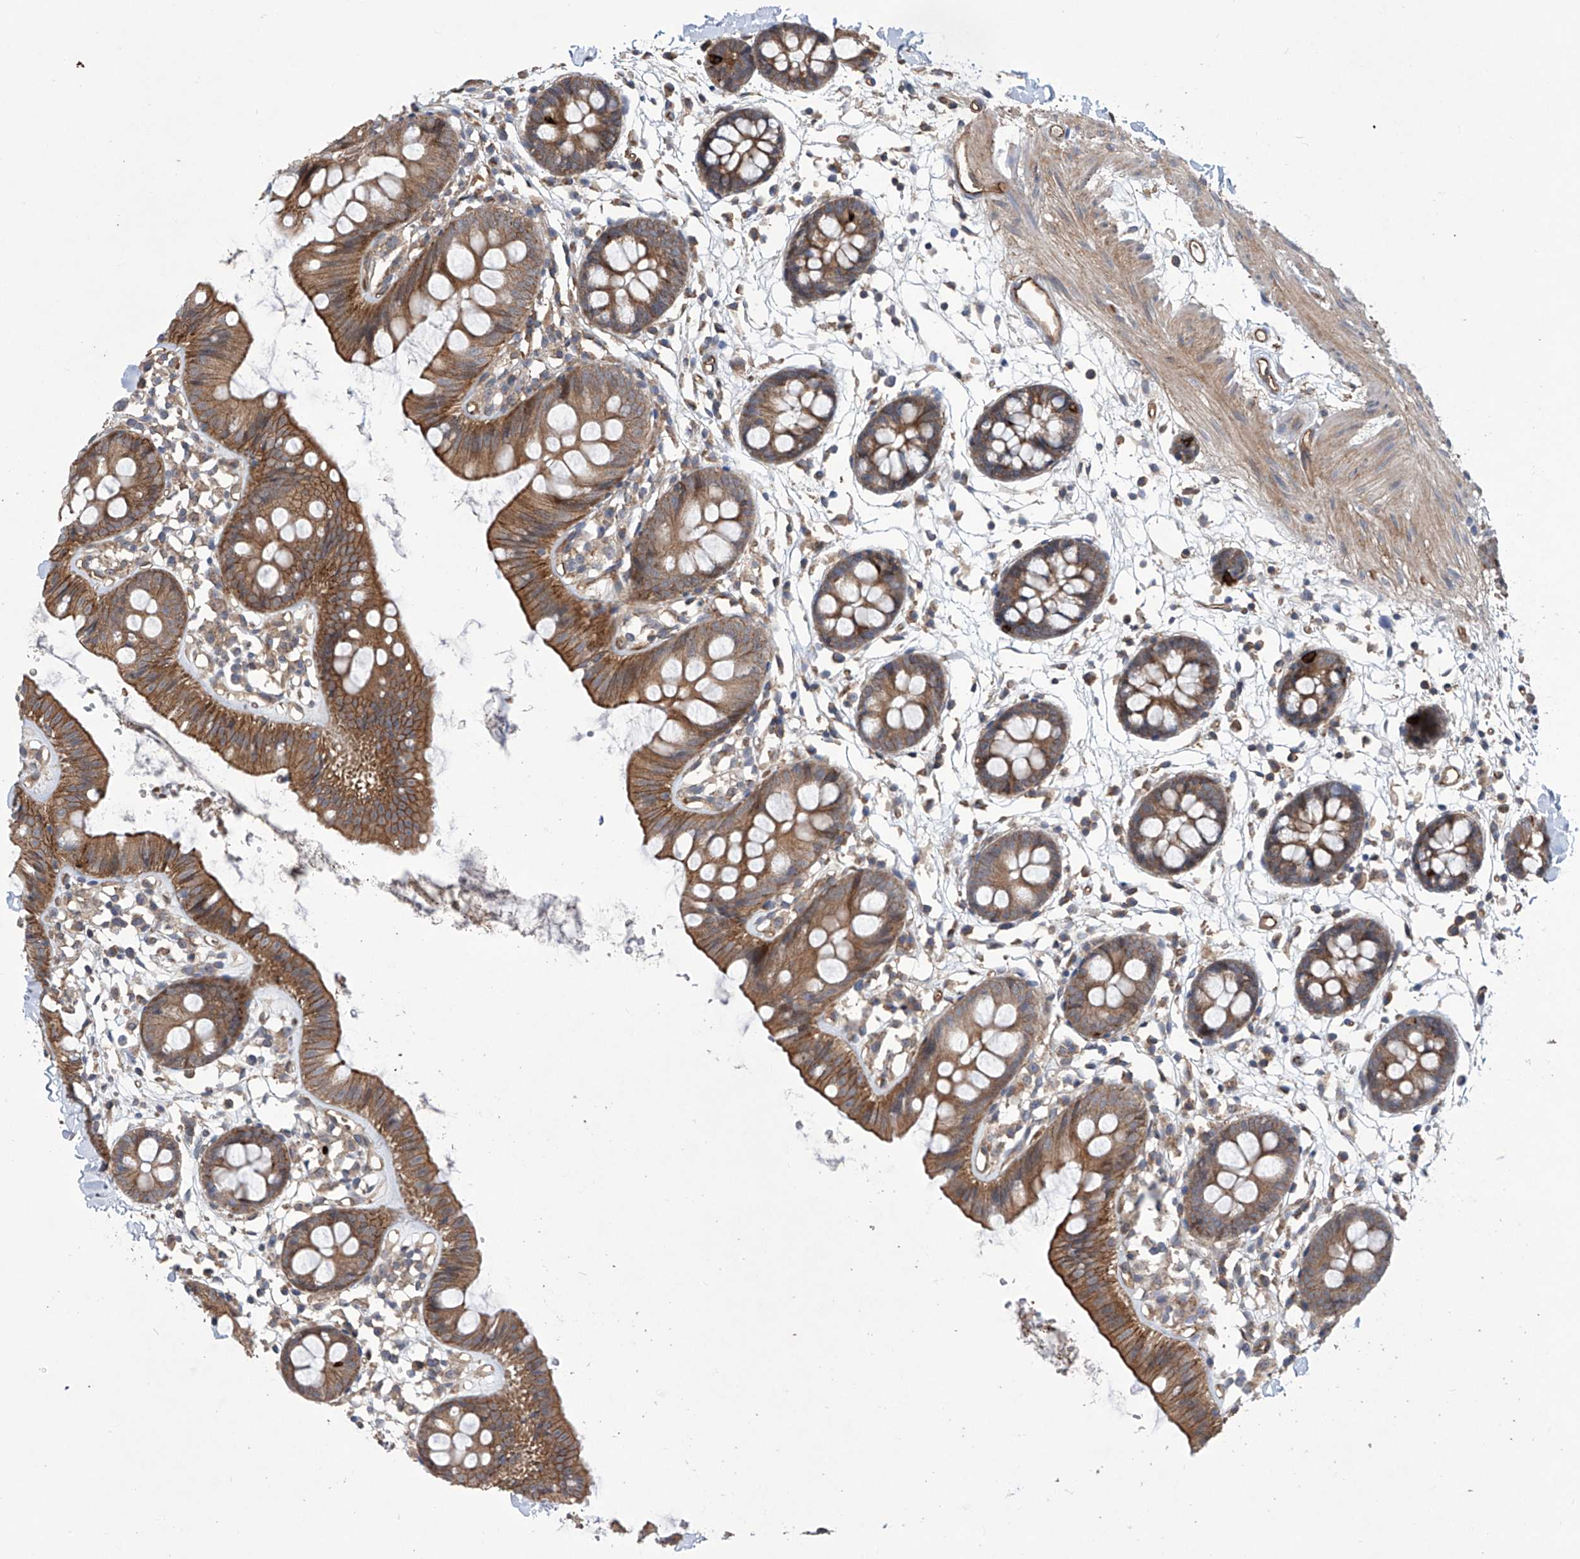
{"staining": {"intensity": "moderate", "quantity": ">75%", "location": "cytoplasmic/membranous"}, "tissue": "colon", "cell_type": "Endothelial cells", "image_type": "normal", "snomed": [{"axis": "morphology", "description": "Normal tissue, NOS"}, {"axis": "topography", "description": "Colon"}], "caption": "Protein expression analysis of benign colon exhibits moderate cytoplasmic/membranous staining in approximately >75% of endothelial cells. The protein of interest is shown in brown color, while the nuclei are stained blue.", "gene": "EIF2D", "patient": {"sex": "male", "age": 56}}